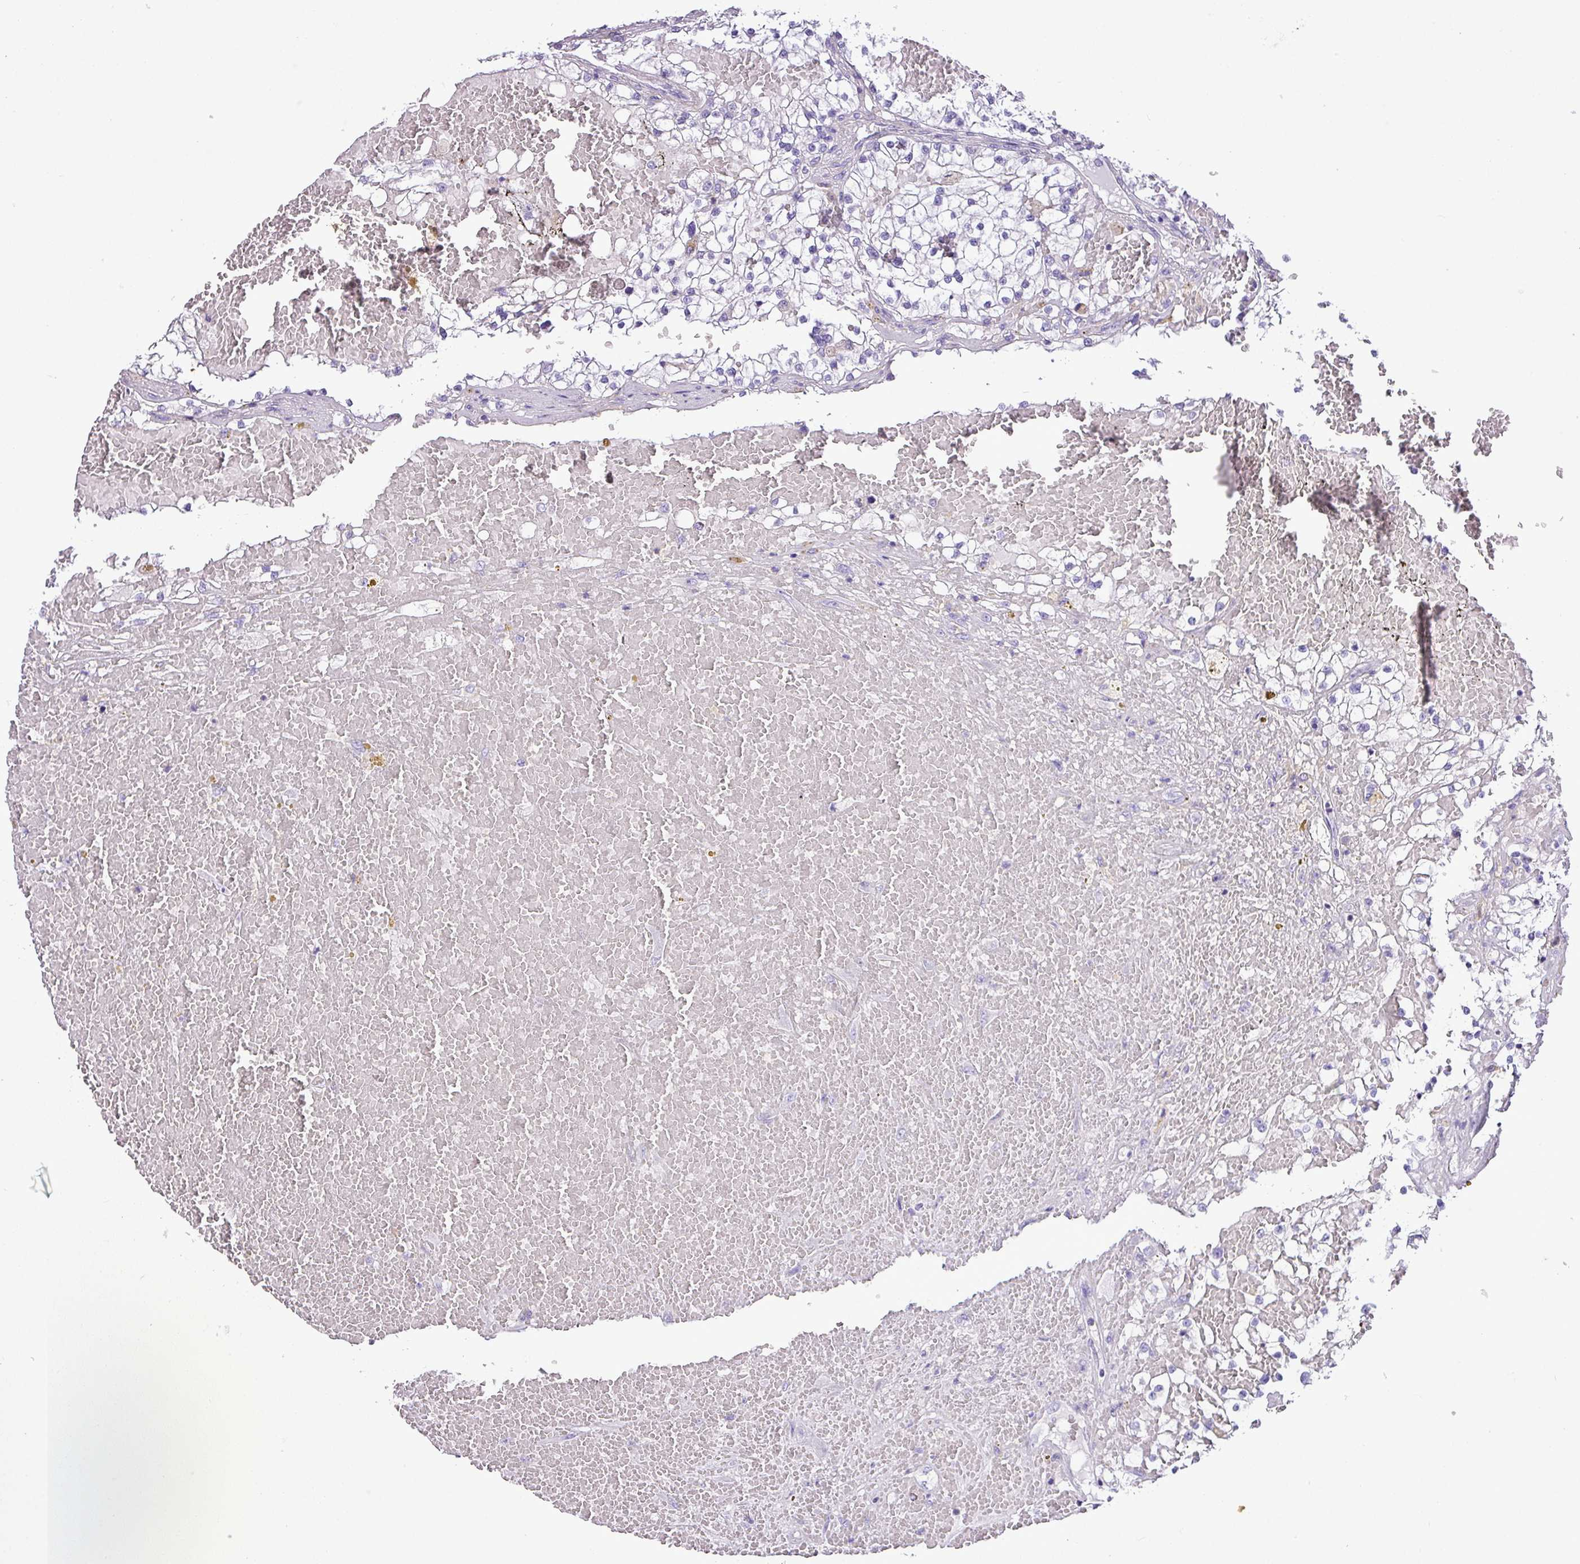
{"staining": {"intensity": "negative", "quantity": "none", "location": "none"}, "tissue": "renal cancer", "cell_type": "Tumor cells", "image_type": "cancer", "snomed": [{"axis": "morphology", "description": "Normal tissue, NOS"}, {"axis": "morphology", "description": "Adenocarcinoma, NOS"}, {"axis": "topography", "description": "Kidney"}], "caption": "High magnification brightfield microscopy of adenocarcinoma (renal) stained with DAB (3,3'-diaminobenzidine) (brown) and counterstained with hematoxylin (blue): tumor cells show no significant positivity.", "gene": "ZNF334", "patient": {"sex": "male", "age": 68}}